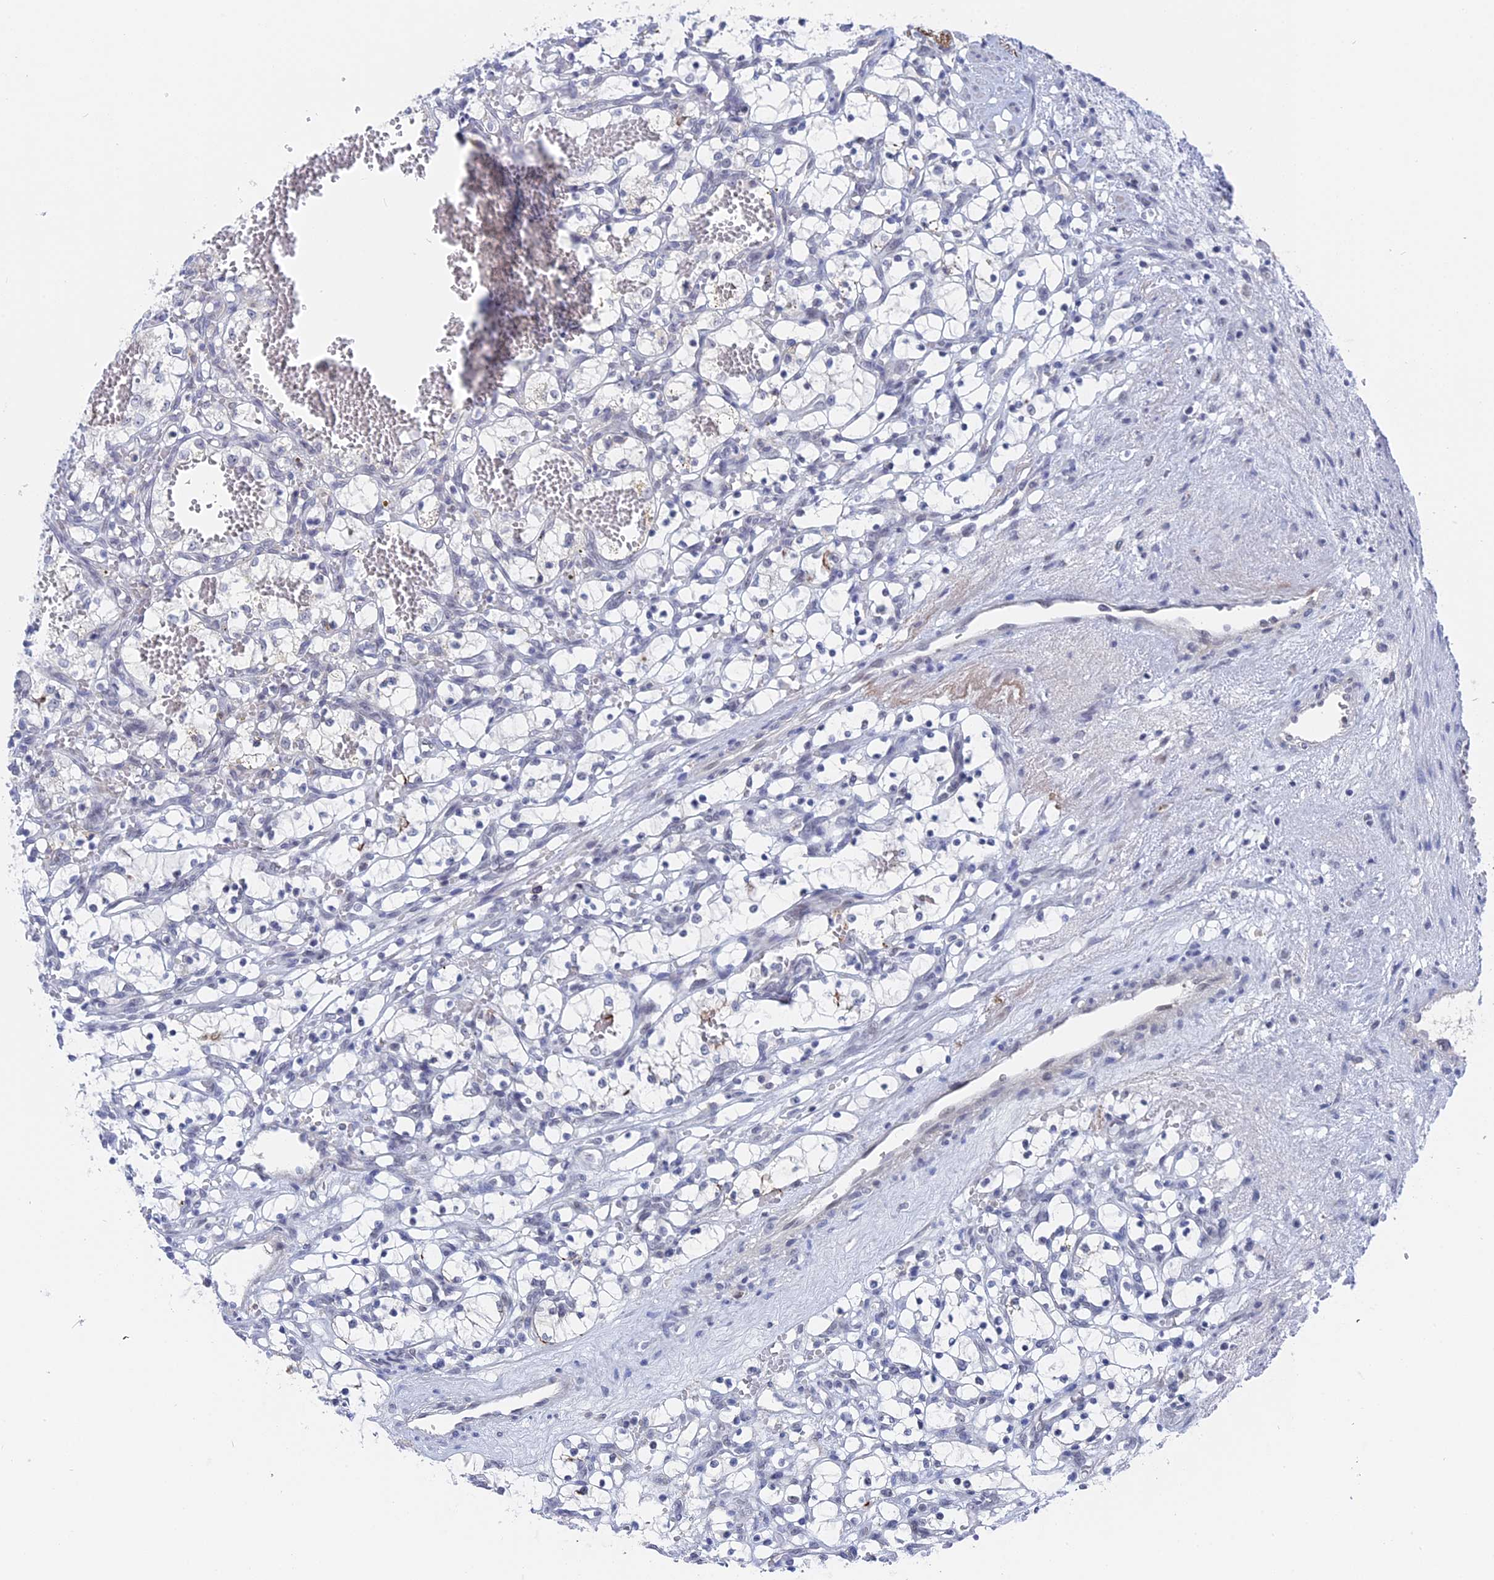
{"staining": {"intensity": "negative", "quantity": "none", "location": "none"}, "tissue": "renal cancer", "cell_type": "Tumor cells", "image_type": "cancer", "snomed": [{"axis": "morphology", "description": "Adenocarcinoma, NOS"}, {"axis": "topography", "description": "Kidney"}], "caption": "DAB immunohistochemical staining of human renal cancer (adenocarcinoma) reveals no significant expression in tumor cells.", "gene": "BRD2", "patient": {"sex": "female", "age": 69}}